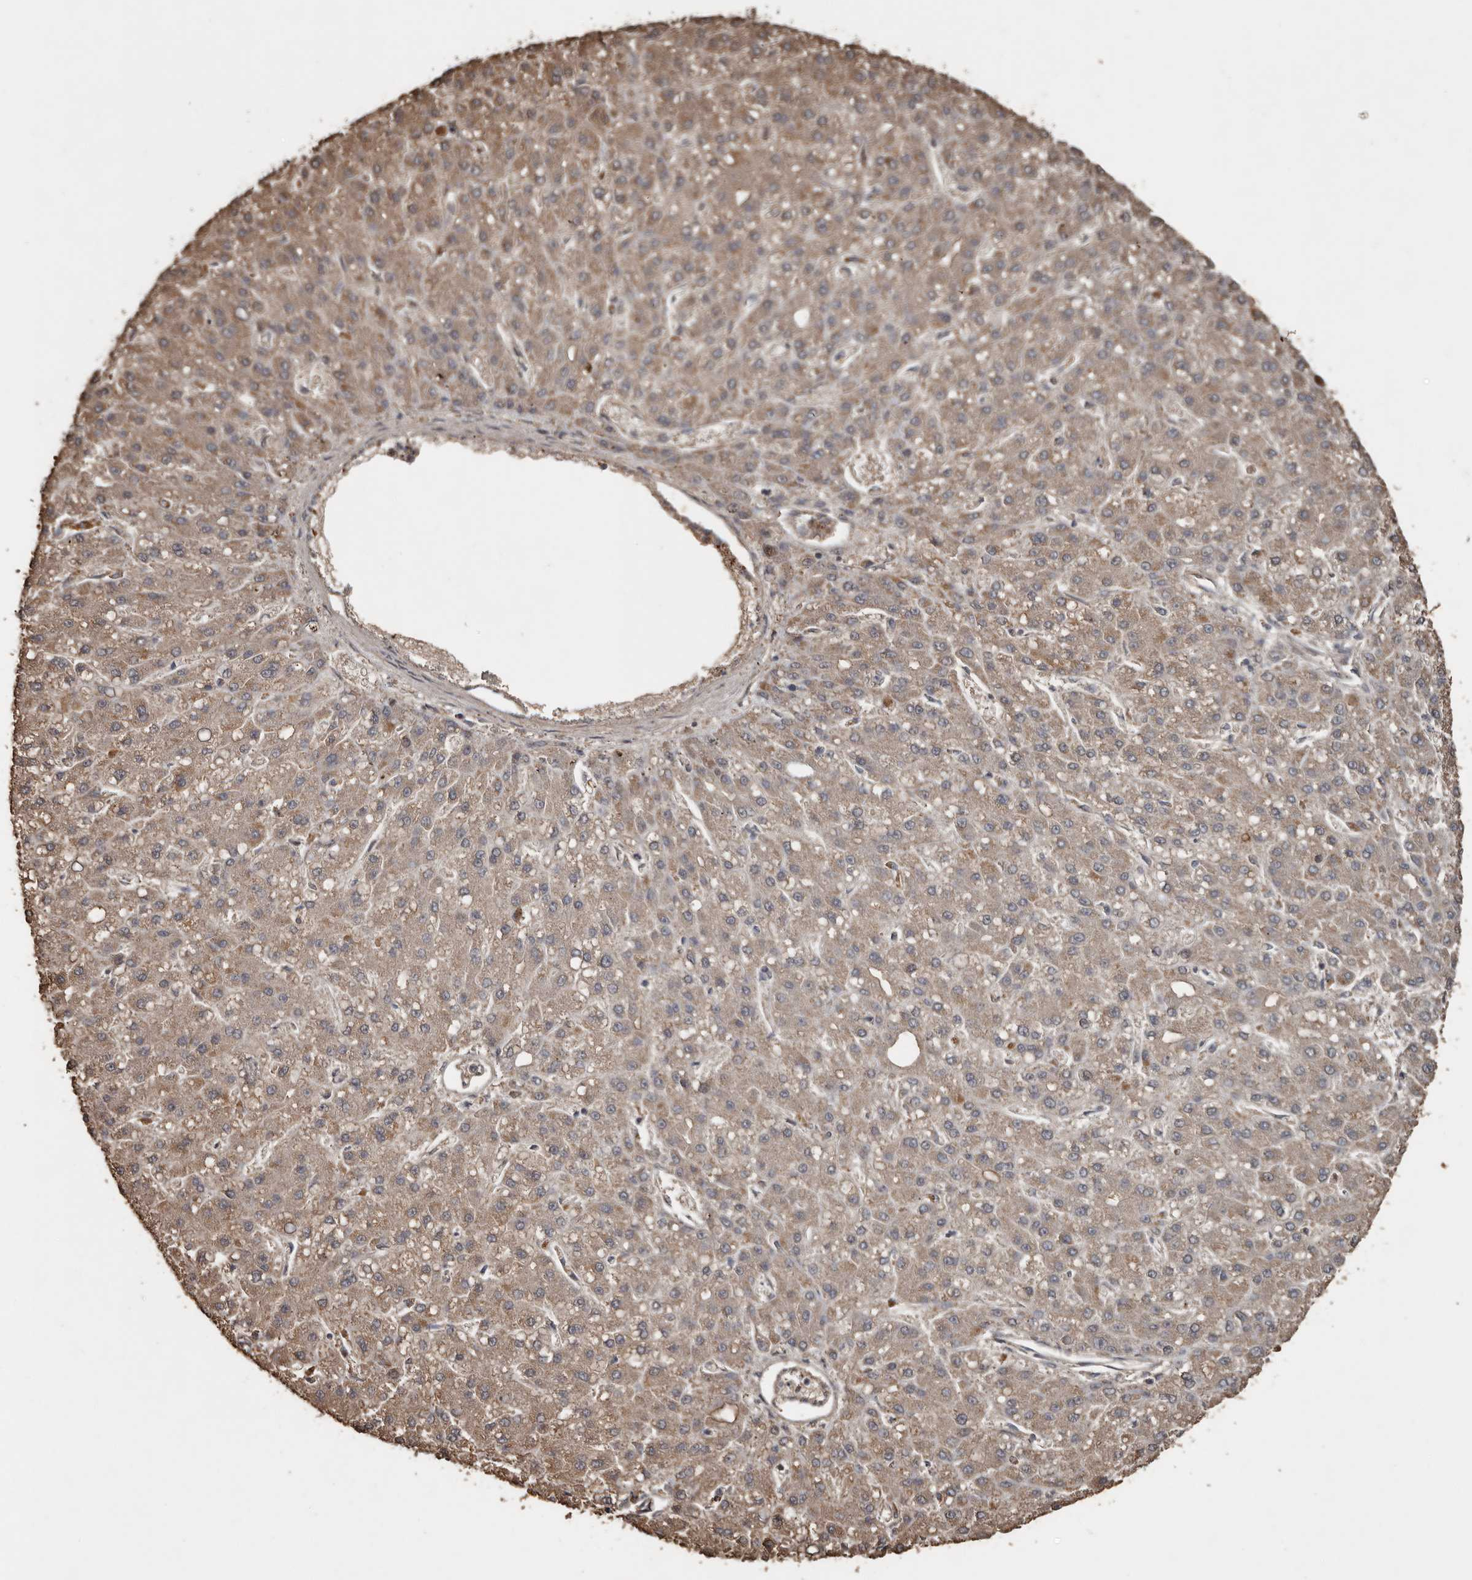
{"staining": {"intensity": "weak", "quantity": ">75%", "location": "cytoplasmic/membranous"}, "tissue": "liver cancer", "cell_type": "Tumor cells", "image_type": "cancer", "snomed": [{"axis": "morphology", "description": "Carcinoma, Hepatocellular, NOS"}, {"axis": "topography", "description": "Liver"}], "caption": "A brown stain highlights weak cytoplasmic/membranous expression of a protein in human liver hepatocellular carcinoma tumor cells. The staining is performed using DAB brown chromogen to label protein expression. The nuclei are counter-stained blue using hematoxylin.", "gene": "RANBP17", "patient": {"sex": "male", "age": 67}}